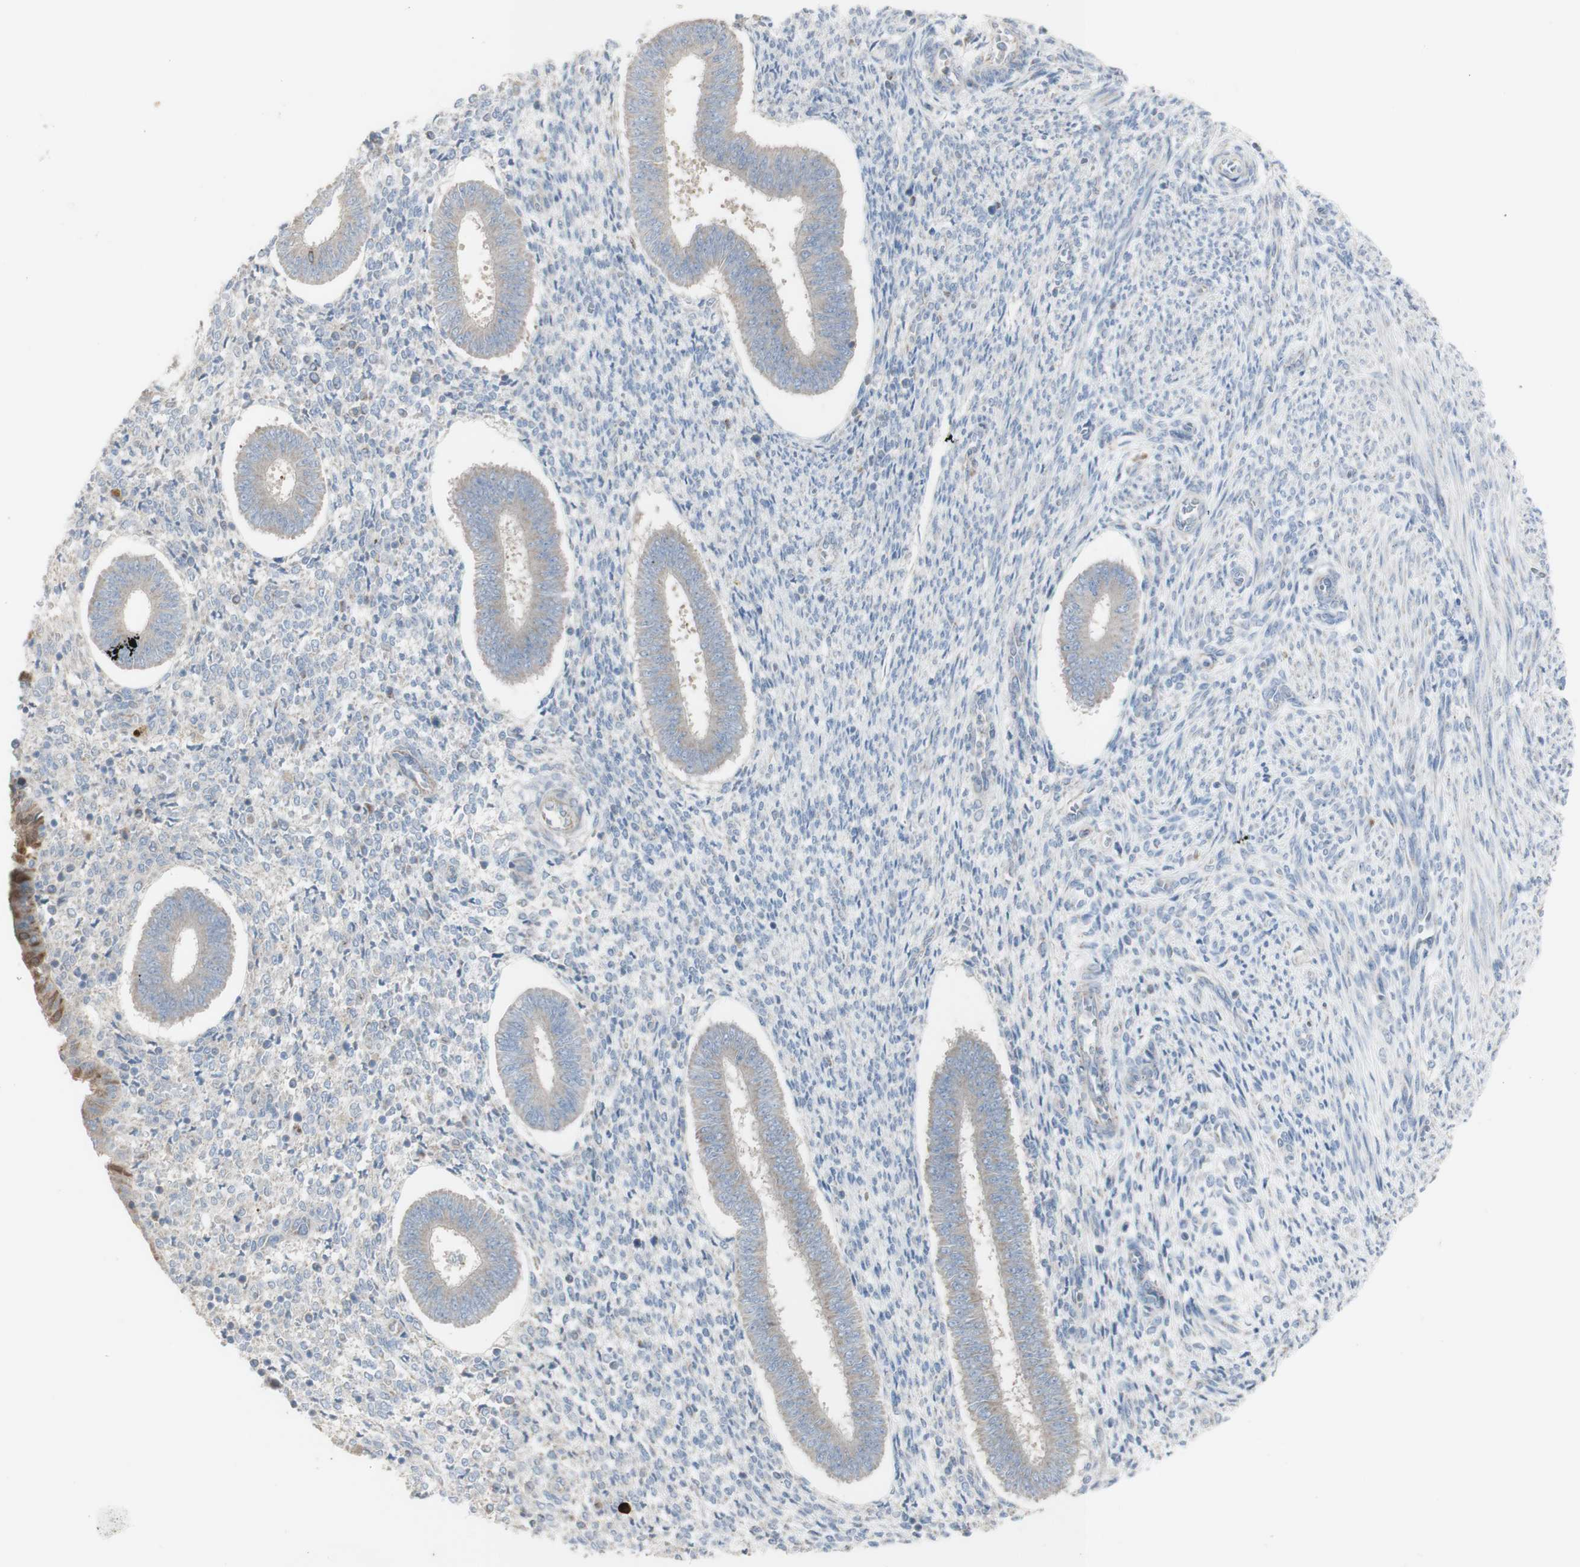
{"staining": {"intensity": "weak", "quantity": "<25%", "location": "cytoplasmic/membranous"}, "tissue": "endometrium", "cell_type": "Cells in endometrial stroma", "image_type": "normal", "snomed": [{"axis": "morphology", "description": "Normal tissue, NOS"}, {"axis": "topography", "description": "Endometrium"}], "caption": "This is an immunohistochemistry (IHC) image of benign endometrium. There is no positivity in cells in endometrial stroma.", "gene": "C3orf52", "patient": {"sex": "female", "age": 35}}